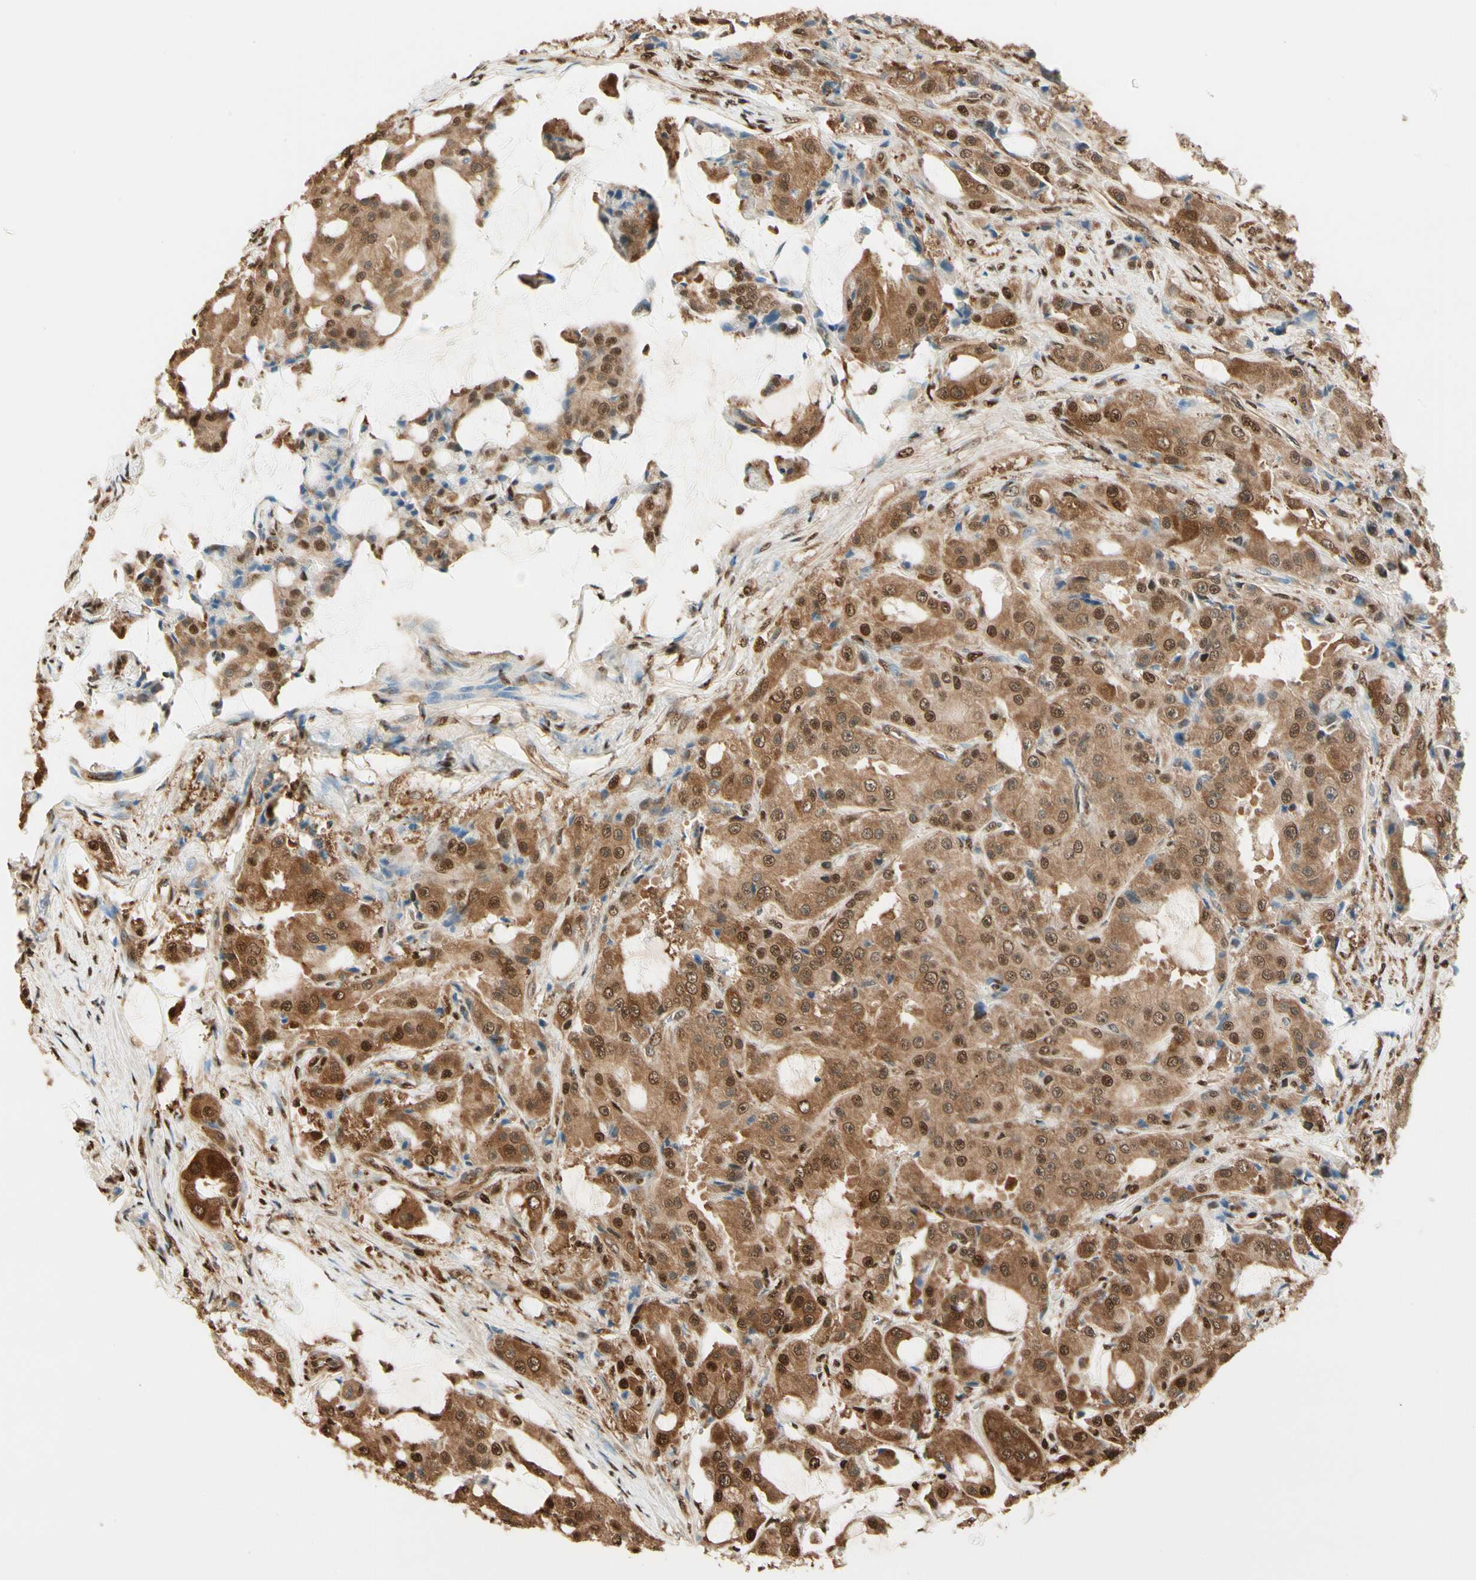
{"staining": {"intensity": "moderate", "quantity": ">75%", "location": "cytoplasmic/membranous,nuclear"}, "tissue": "prostate cancer", "cell_type": "Tumor cells", "image_type": "cancer", "snomed": [{"axis": "morphology", "description": "Adenocarcinoma, High grade"}, {"axis": "topography", "description": "Prostate"}], "caption": "Immunohistochemical staining of high-grade adenocarcinoma (prostate) exhibits medium levels of moderate cytoplasmic/membranous and nuclear protein staining in about >75% of tumor cells. Using DAB (brown) and hematoxylin (blue) stains, captured at high magnification using brightfield microscopy.", "gene": "PNCK", "patient": {"sex": "male", "age": 73}}